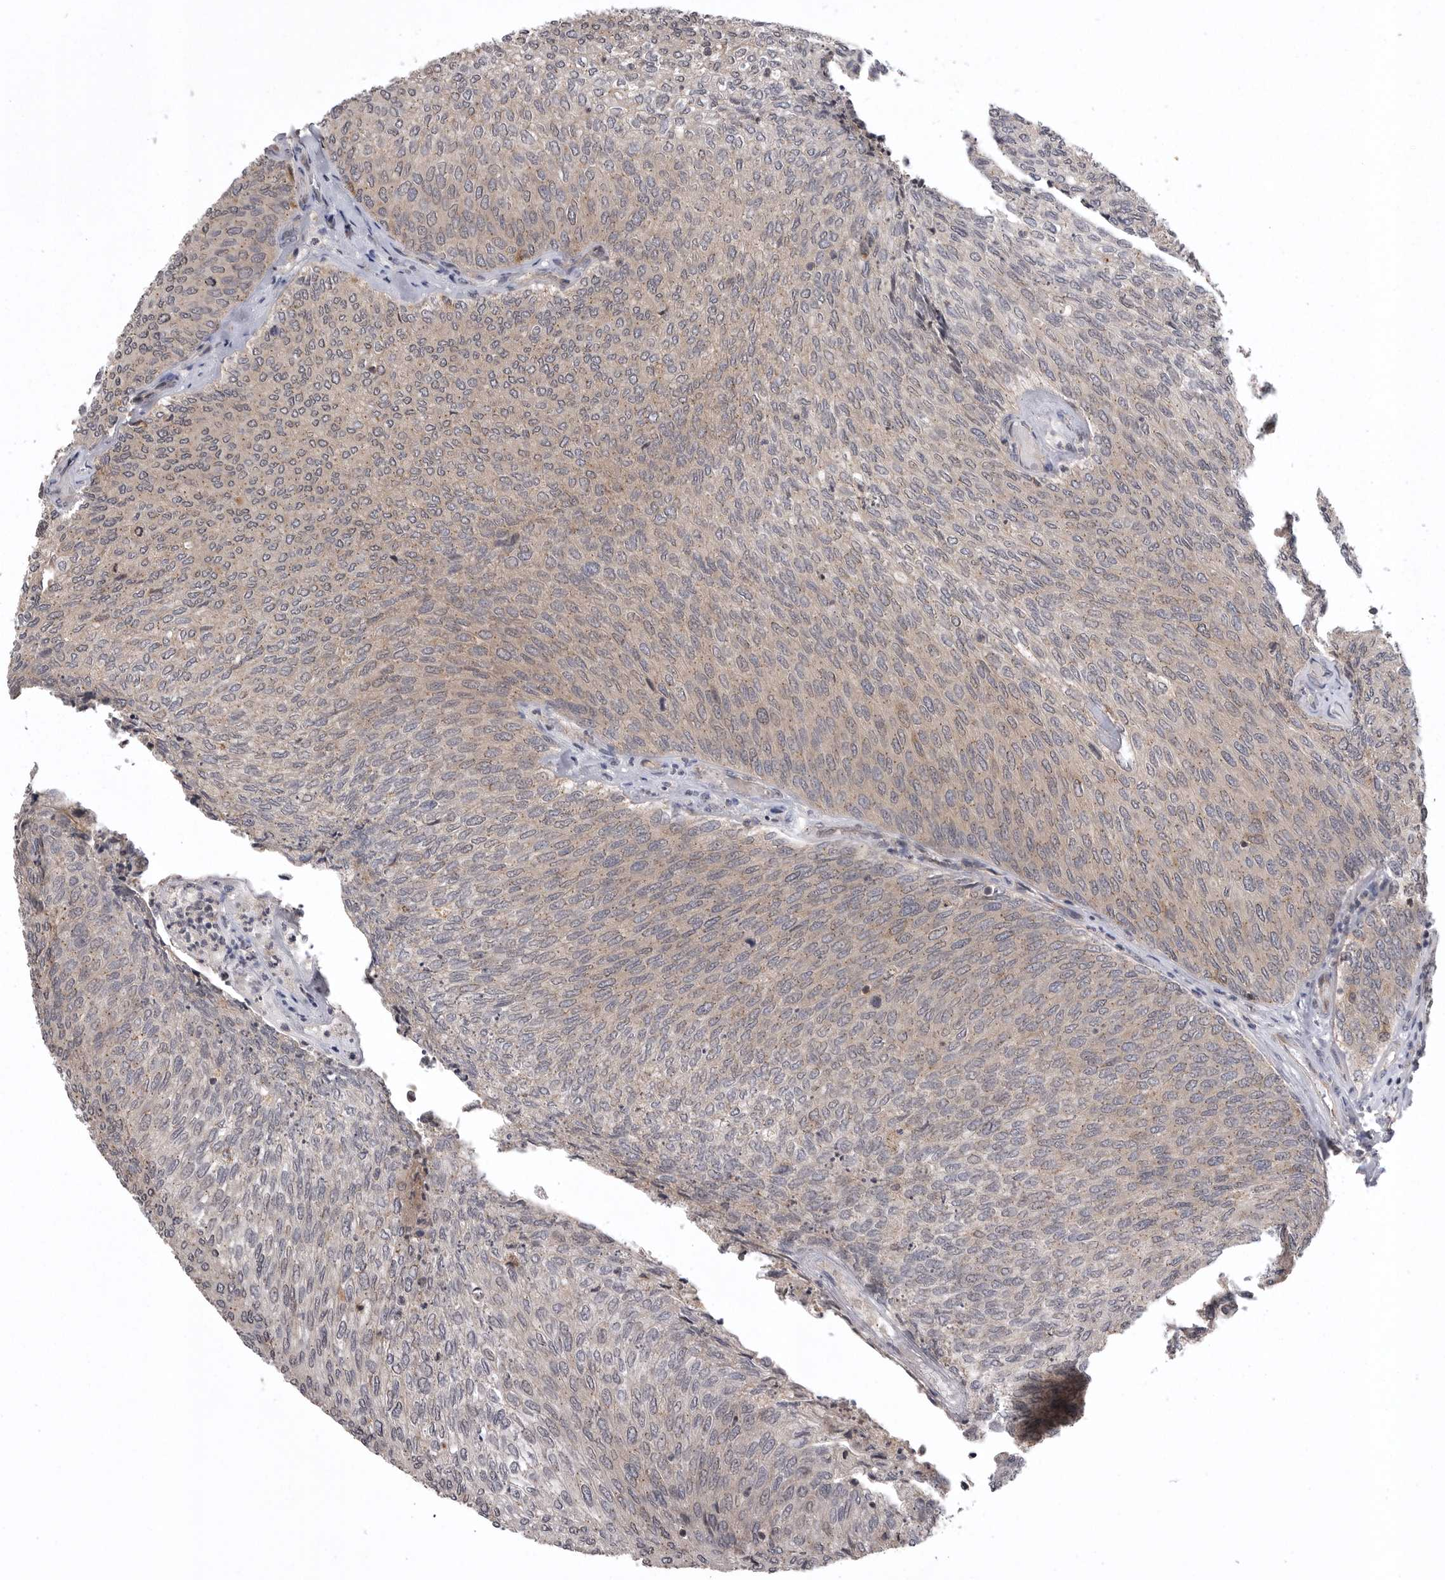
{"staining": {"intensity": "weak", "quantity": "<25%", "location": "cytoplasmic/membranous"}, "tissue": "urothelial cancer", "cell_type": "Tumor cells", "image_type": "cancer", "snomed": [{"axis": "morphology", "description": "Urothelial carcinoma, Low grade"}, {"axis": "topography", "description": "Urinary bladder"}], "caption": "A histopathology image of human urothelial carcinoma (low-grade) is negative for staining in tumor cells. (DAB immunohistochemistry (IHC), high magnification).", "gene": "AOAH", "patient": {"sex": "female", "age": 79}}